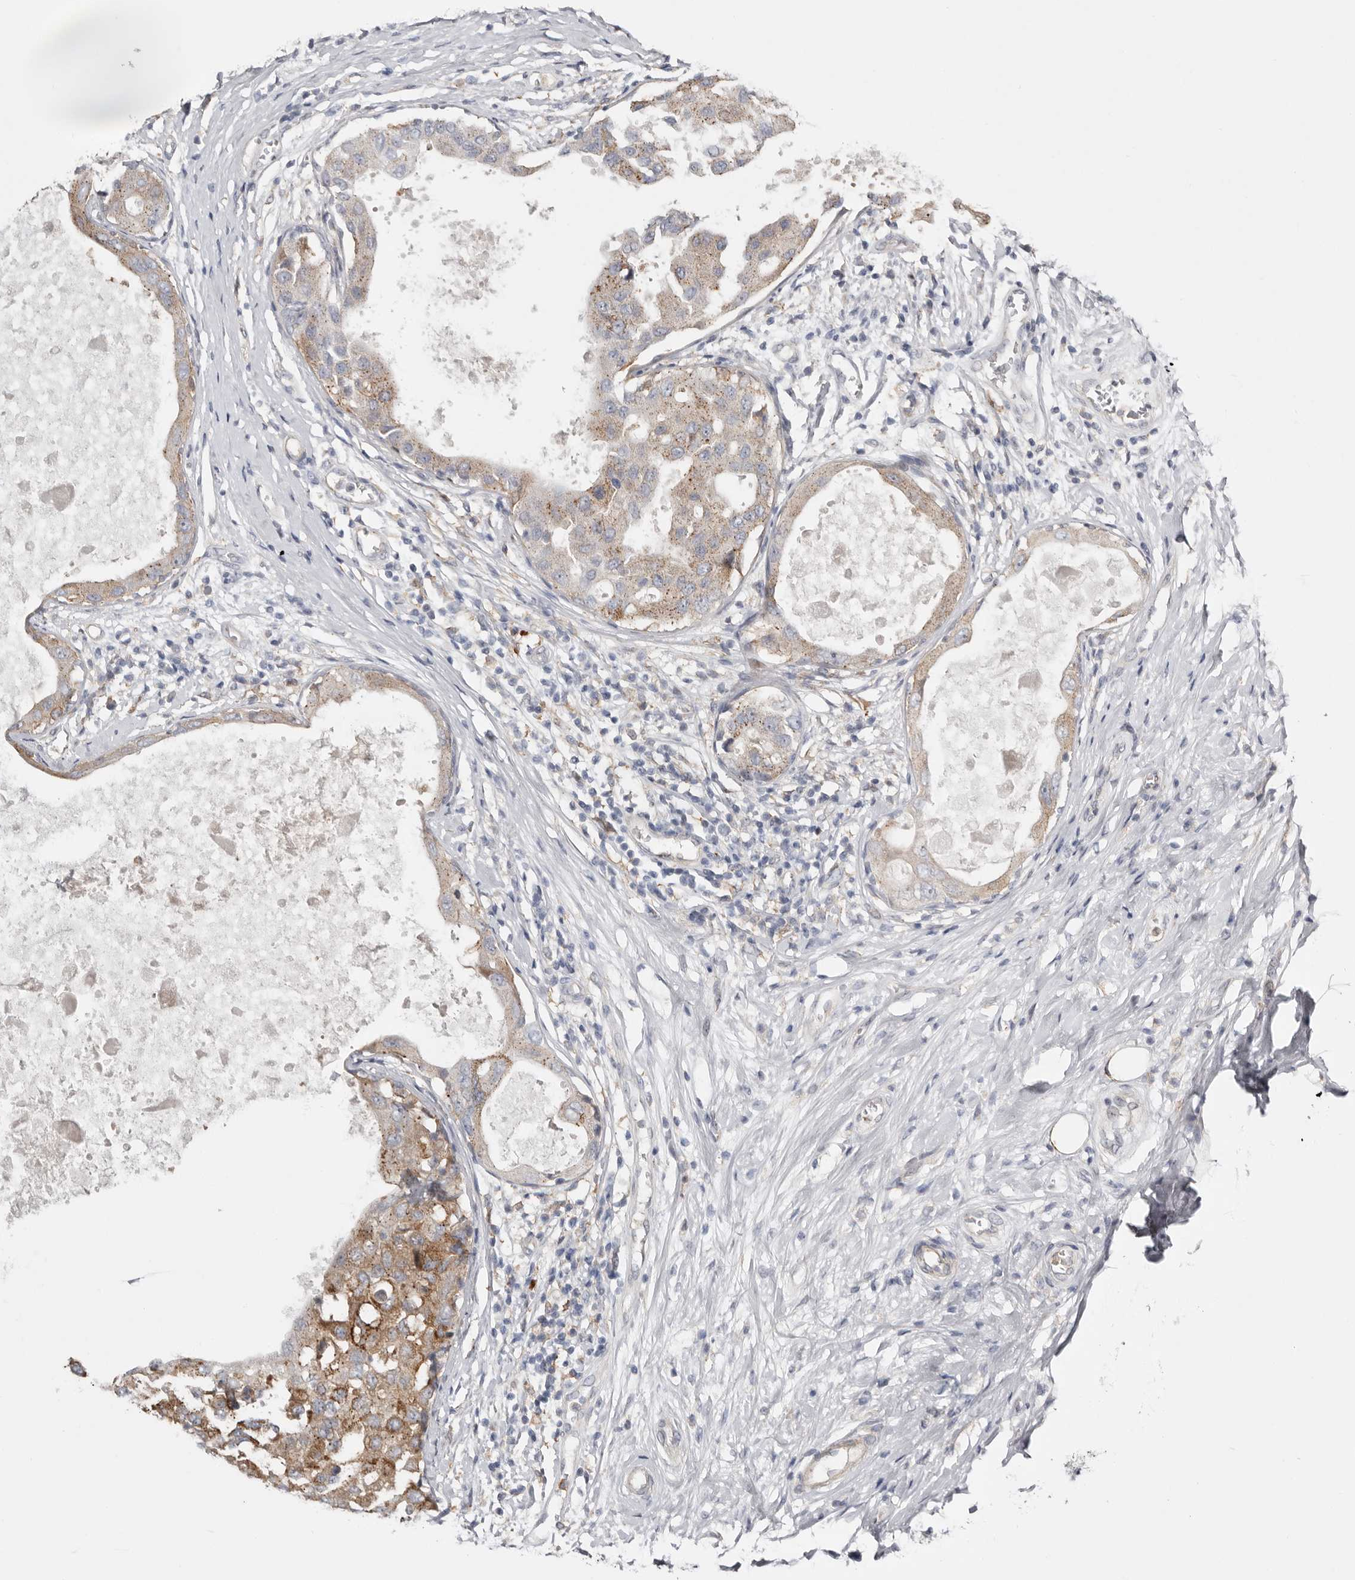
{"staining": {"intensity": "moderate", "quantity": ">75%", "location": "cytoplasmic/membranous"}, "tissue": "breast cancer", "cell_type": "Tumor cells", "image_type": "cancer", "snomed": [{"axis": "morphology", "description": "Duct carcinoma"}, {"axis": "topography", "description": "Breast"}], "caption": "Human infiltrating ductal carcinoma (breast) stained with a protein marker displays moderate staining in tumor cells.", "gene": "MSRB2", "patient": {"sex": "female", "age": 27}}